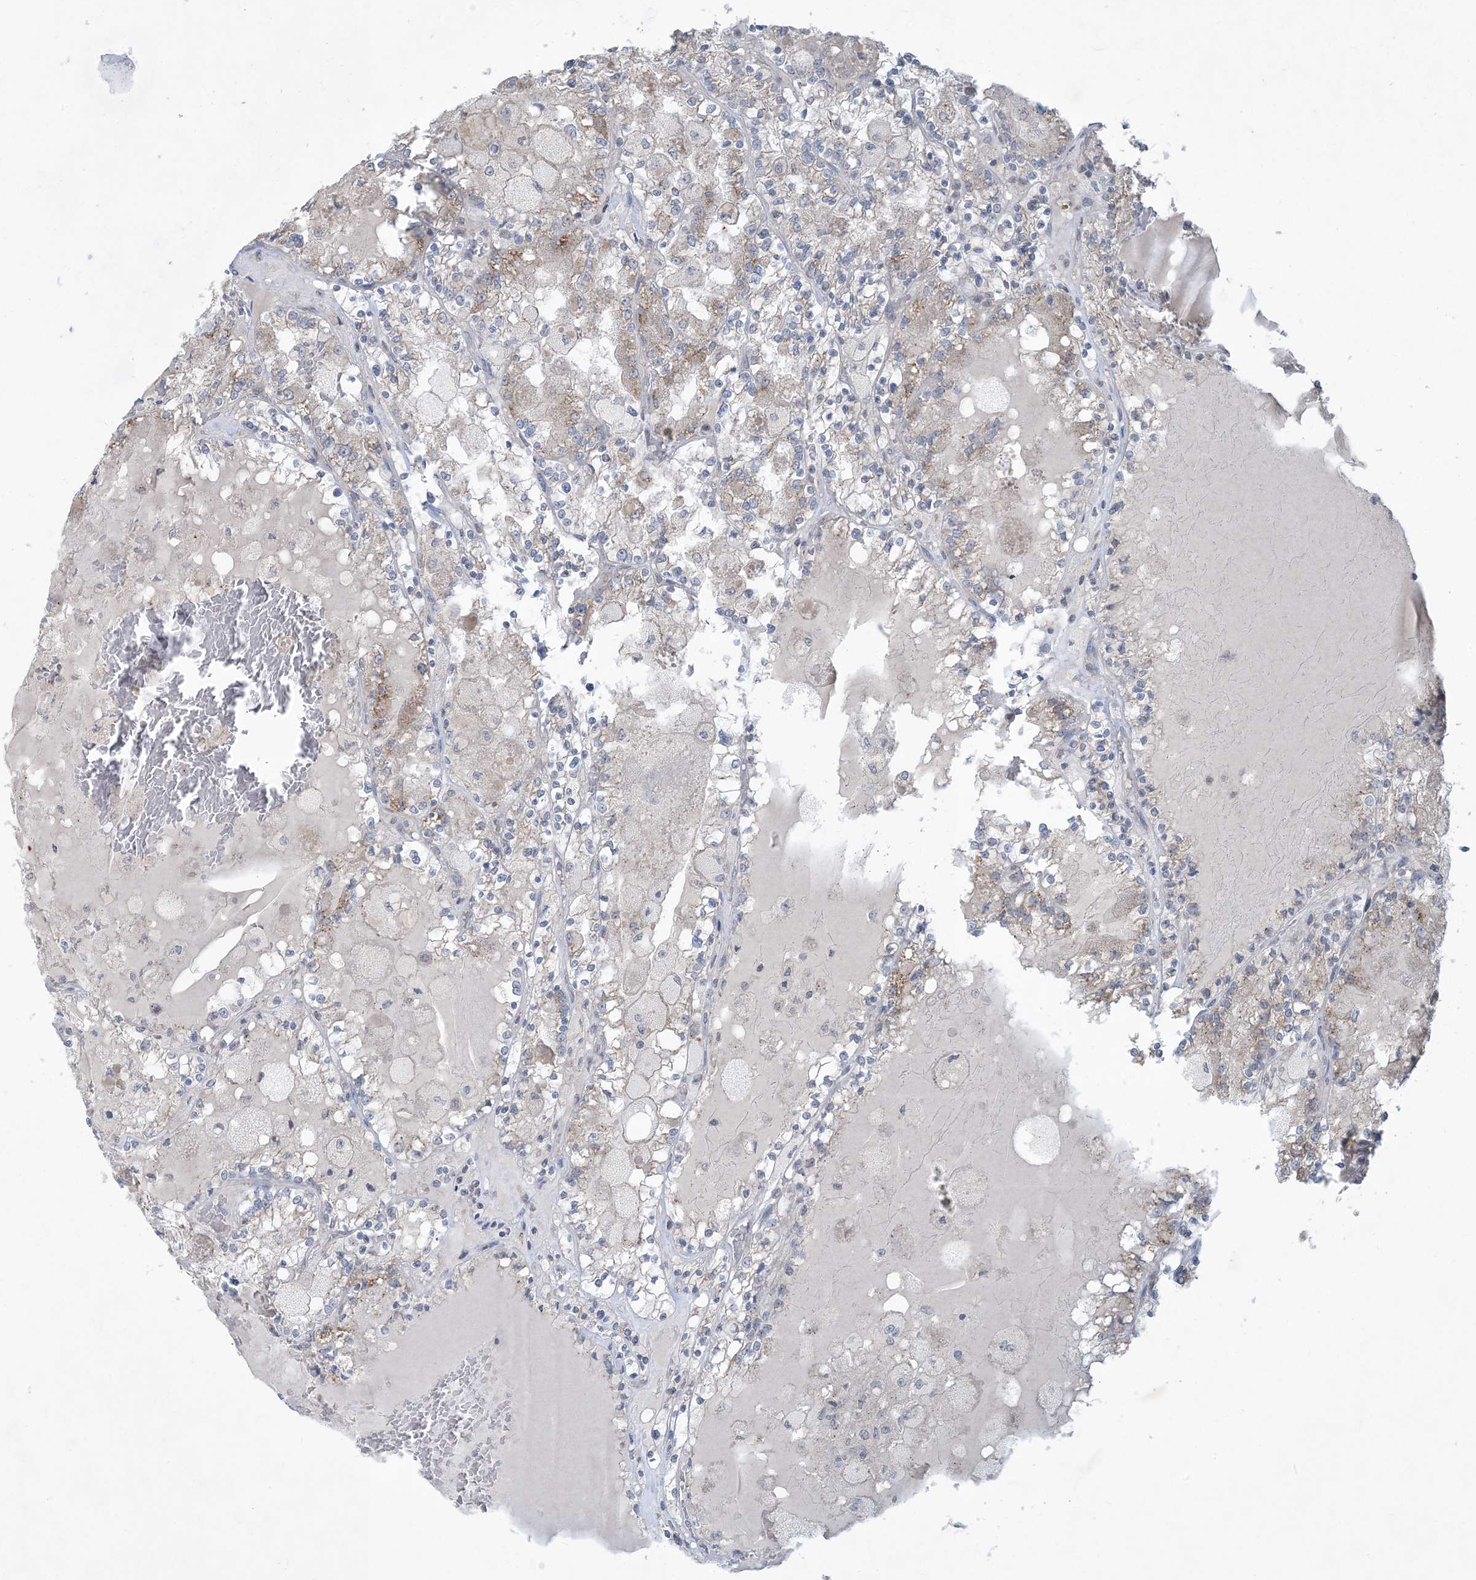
{"staining": {"intensity": "moderate", "quantity": "<25%", "location": "cytoplasmic/membranous"}, "tissue": "renal cancer", "cell_type": "Tumor cells", "image_type": "cancer", "snomed": [{"axis": "morphology", "description": "Adenocarcinoma, NOS"}, {"axis": "topography", "description": "Kidney"}], "caption": "Protein positivity by IHC shows moderate cytoplasmic/membranous expression in about <25% of tumor cells in renal cancer (adenocarcinoma).", "gene": "CCDC14", "patient": {"sex": "female", "age": 56}}